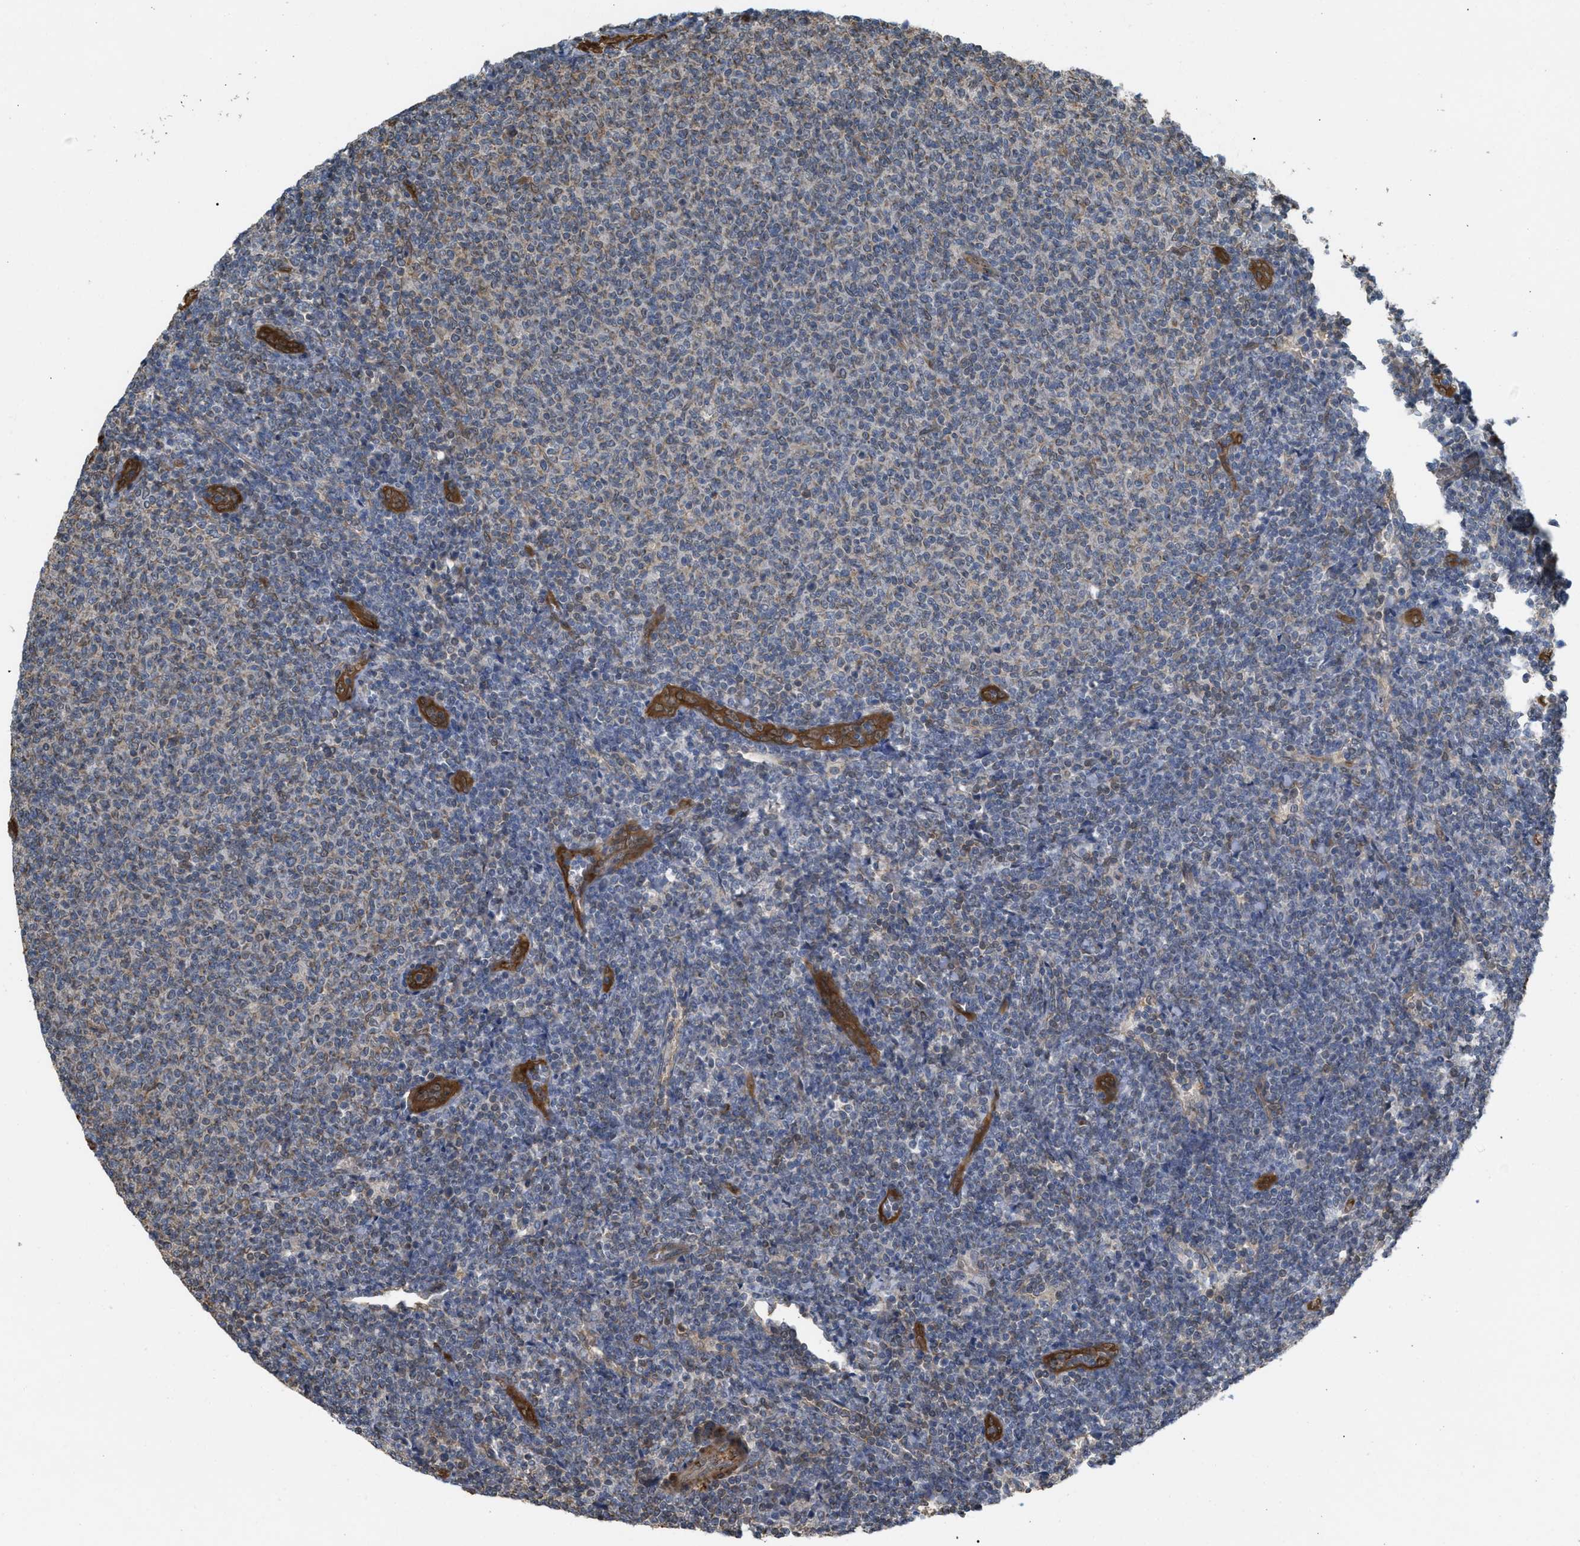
{"staining": {"intensity": "negative", "quantity": "none", "location": "none"}, "tissue": "lymphoma", "cell_type": "Tumor cells", "image_type": "cancer", "snomed": [{"axis": "morphology", "description": "Malignant lymphoma, non-Hodgkin's type, Low grade"}, {"axis": "topography", "description": "Lymph node"}], "caption": "This is an immunohistochemistry (IHC) image of lymphoma. There is no staining in tumor cells.", "gene": "BAG3", "patient": {"sex": "male", "age": 66}}